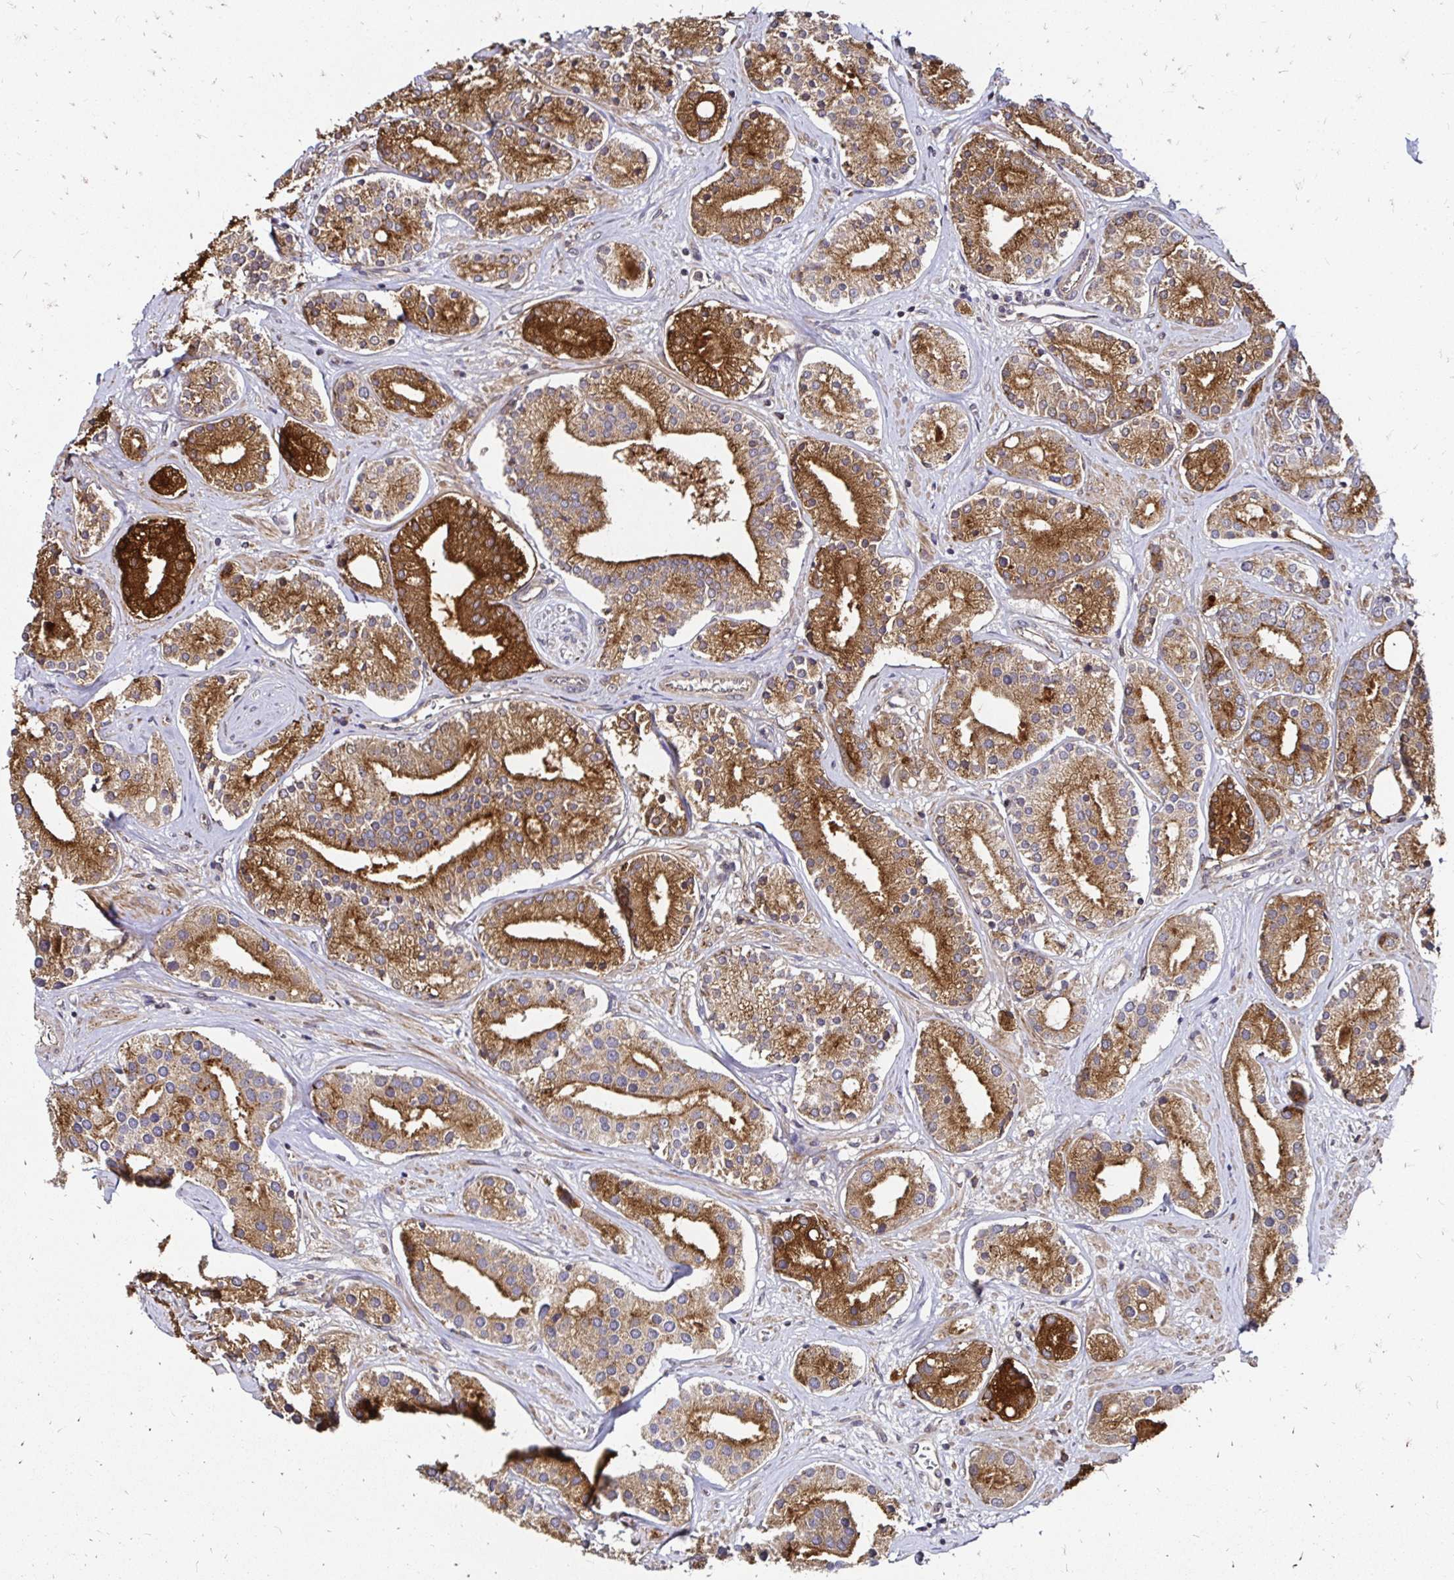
{"staining": {"intensity": "strong", "quantity": ">75%", "location": "cytoplasmic/membranous"}, "tissue": "prostate cancer", "cell_type": "Tumor cells", "image_type": "cancer", "snomed": [{"axis": "morphology", "description": "Adenocarcinoma, High grade"}, {"axis": "topography", "description": "Prostate"}], "caption": "An immunohistochemistry photomicrograph of neoplastic tissue is shown. Protein staining in brown labels strong cytoplasmic/membranous positivity in prostate cancer (high-grade adenocarcinoma) within tumor cells. The protein of interest is shown in brown color, while the nuclei are stained blue.", "gene": "ZW10", "patient": {"sex": "male", "age": 58}}